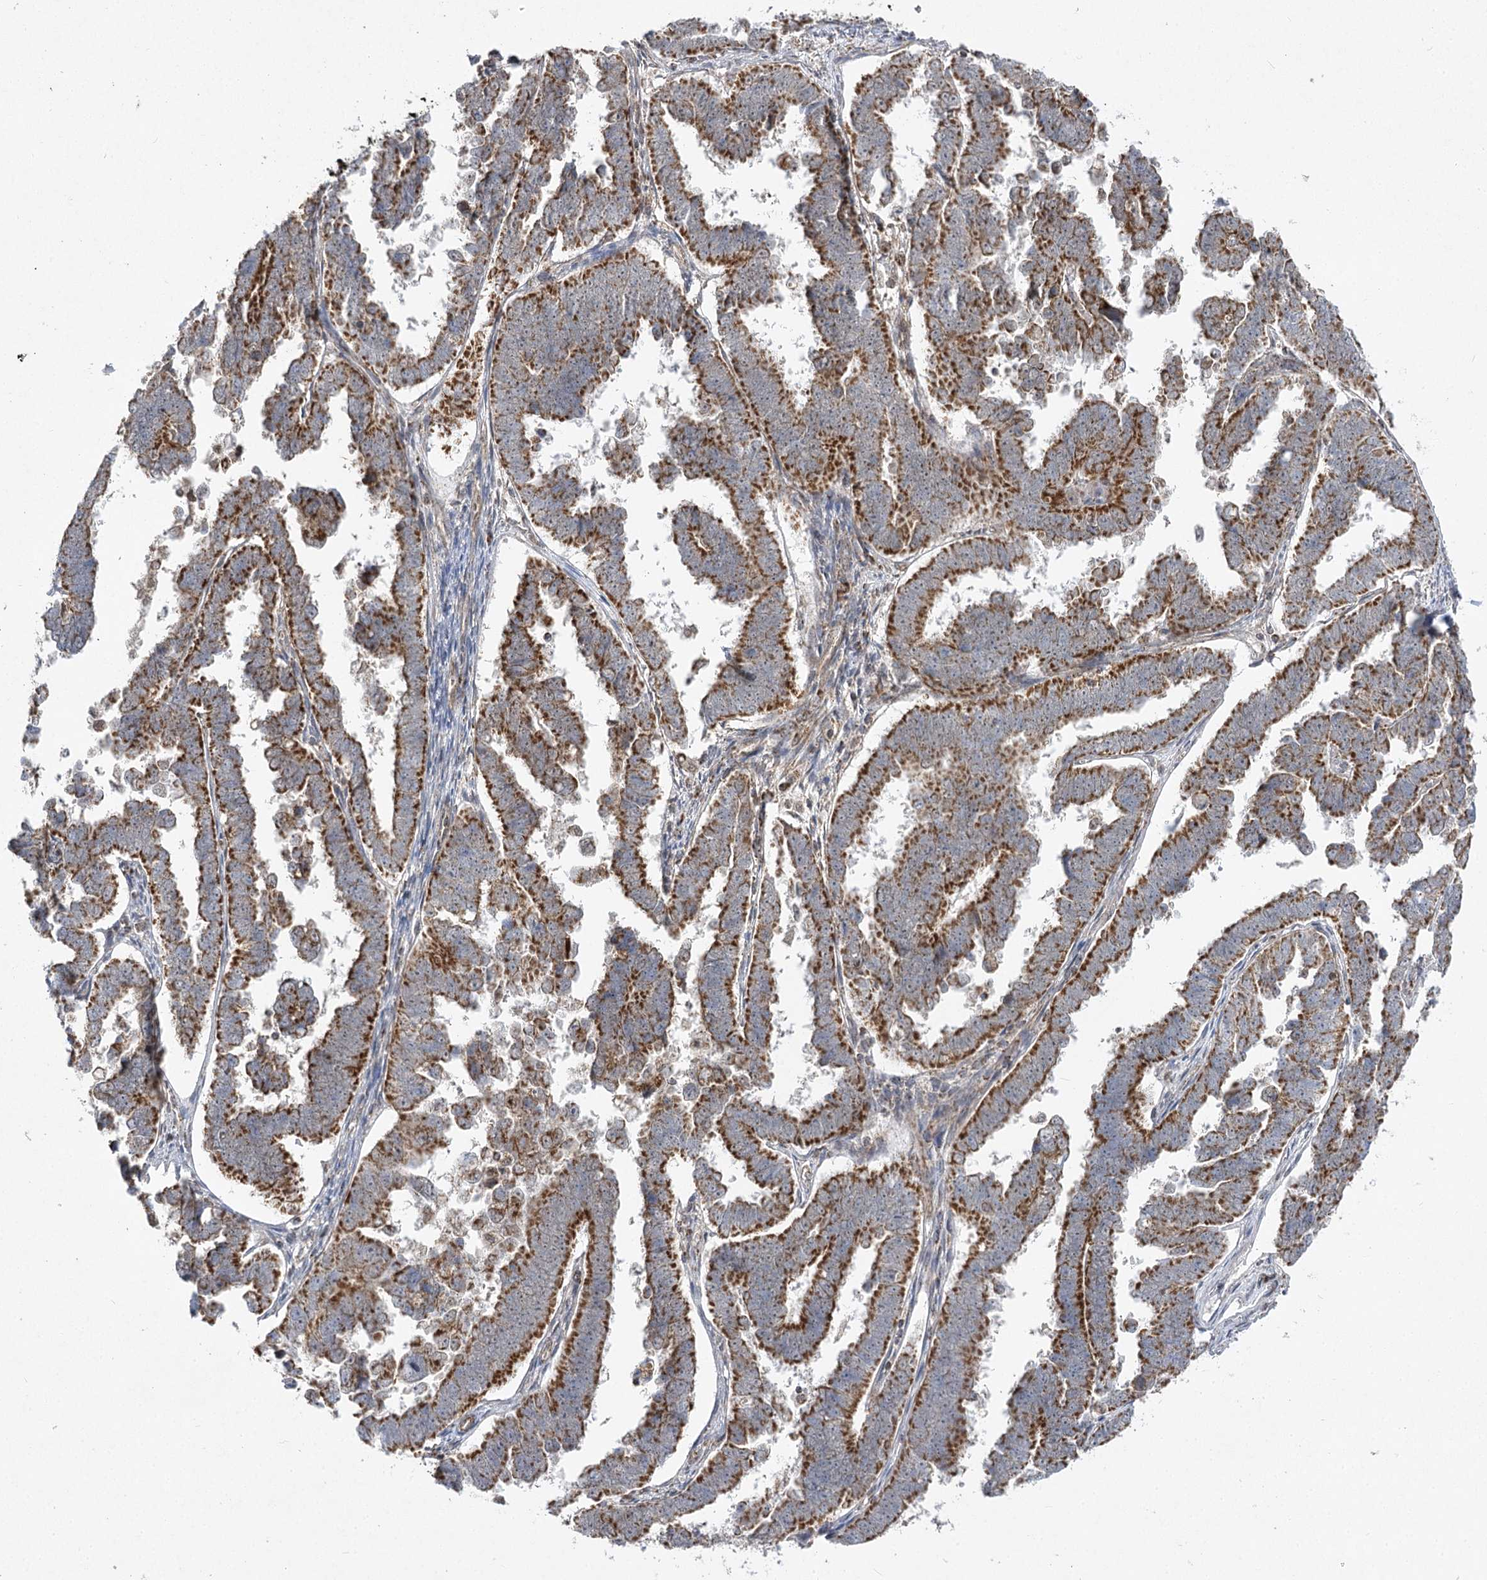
{"staining": {"intensity": "strong", "quantity": ">75%", "location": "cytoplasmic/membranous"}, "tissue": "endometrial cancer", "cell_type": "Tumor cells", "image_type": "cancer", "snomed": [{"axis": "morphology", "description": "Adenocarcinoma, NOS"}, {"axis": "topography", "description": "Endometrium"}], "caption": "Adenocarcinoma (endometrial) stained for a protein shows strong cytoplasmic/membranous positivity in tumor cells.", "gene": "SLC4A1AP", "patient": {"sex": "female", "age": 75}}